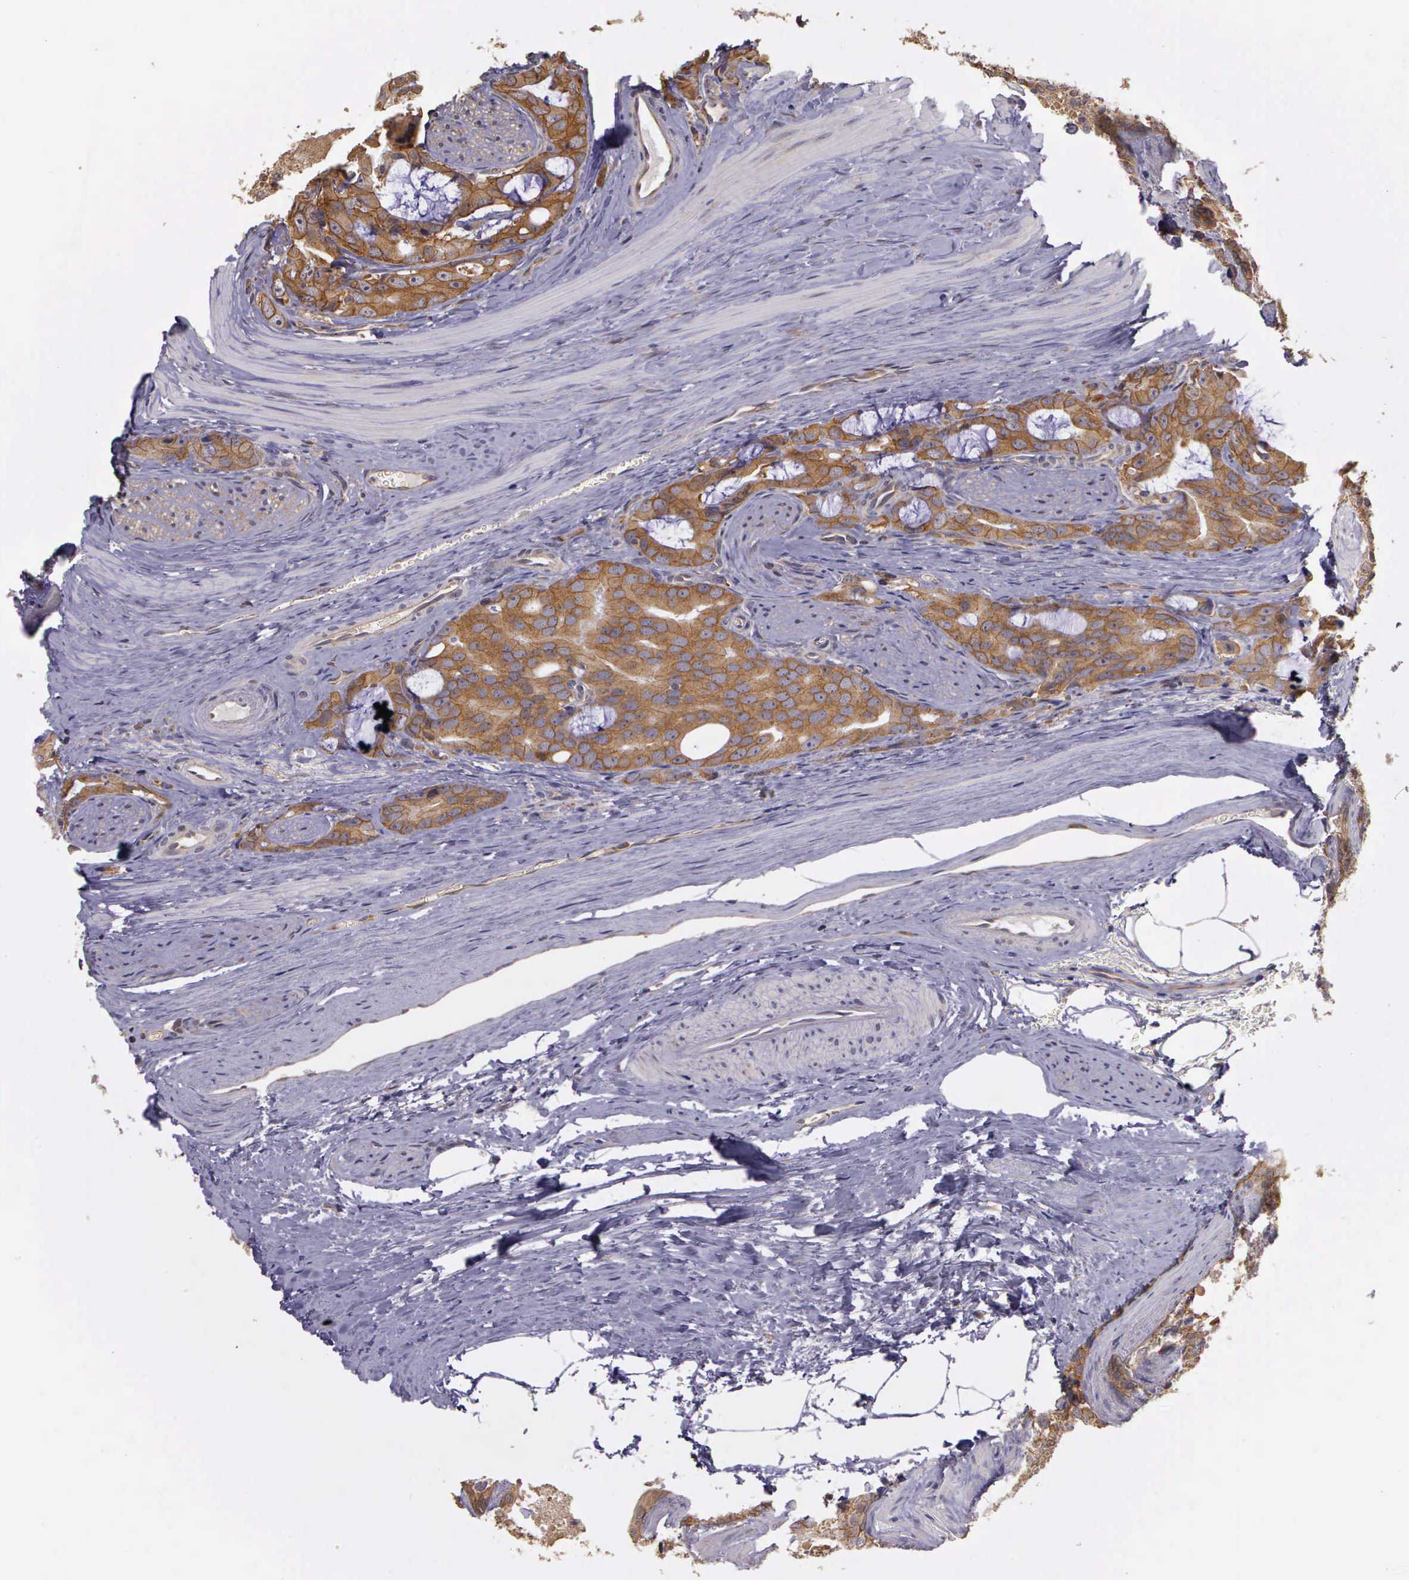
{"staining": {"intensity": "strong", "quantity": ">75%", "location": "cytoplasmic/membranous"}, "tissue": "prostate cancer", "cell_type": "Tumor cells", "image_type": "cancer", "snomed": [{"axis": "morphology", "description": "Adenocarcinoma, Medium grade"}, {"axis": "topography", "description": "Prostate"}], "caption": "There is high levels of strong cytoplasmic/membranous staining in tumor cells of adenocarcinoma (medium-grade) (prostate), as demonstrated by immunohistochemical staining (brown color).", "gene": "EIF5", "patient": {"sex": "male", "age": 53}}